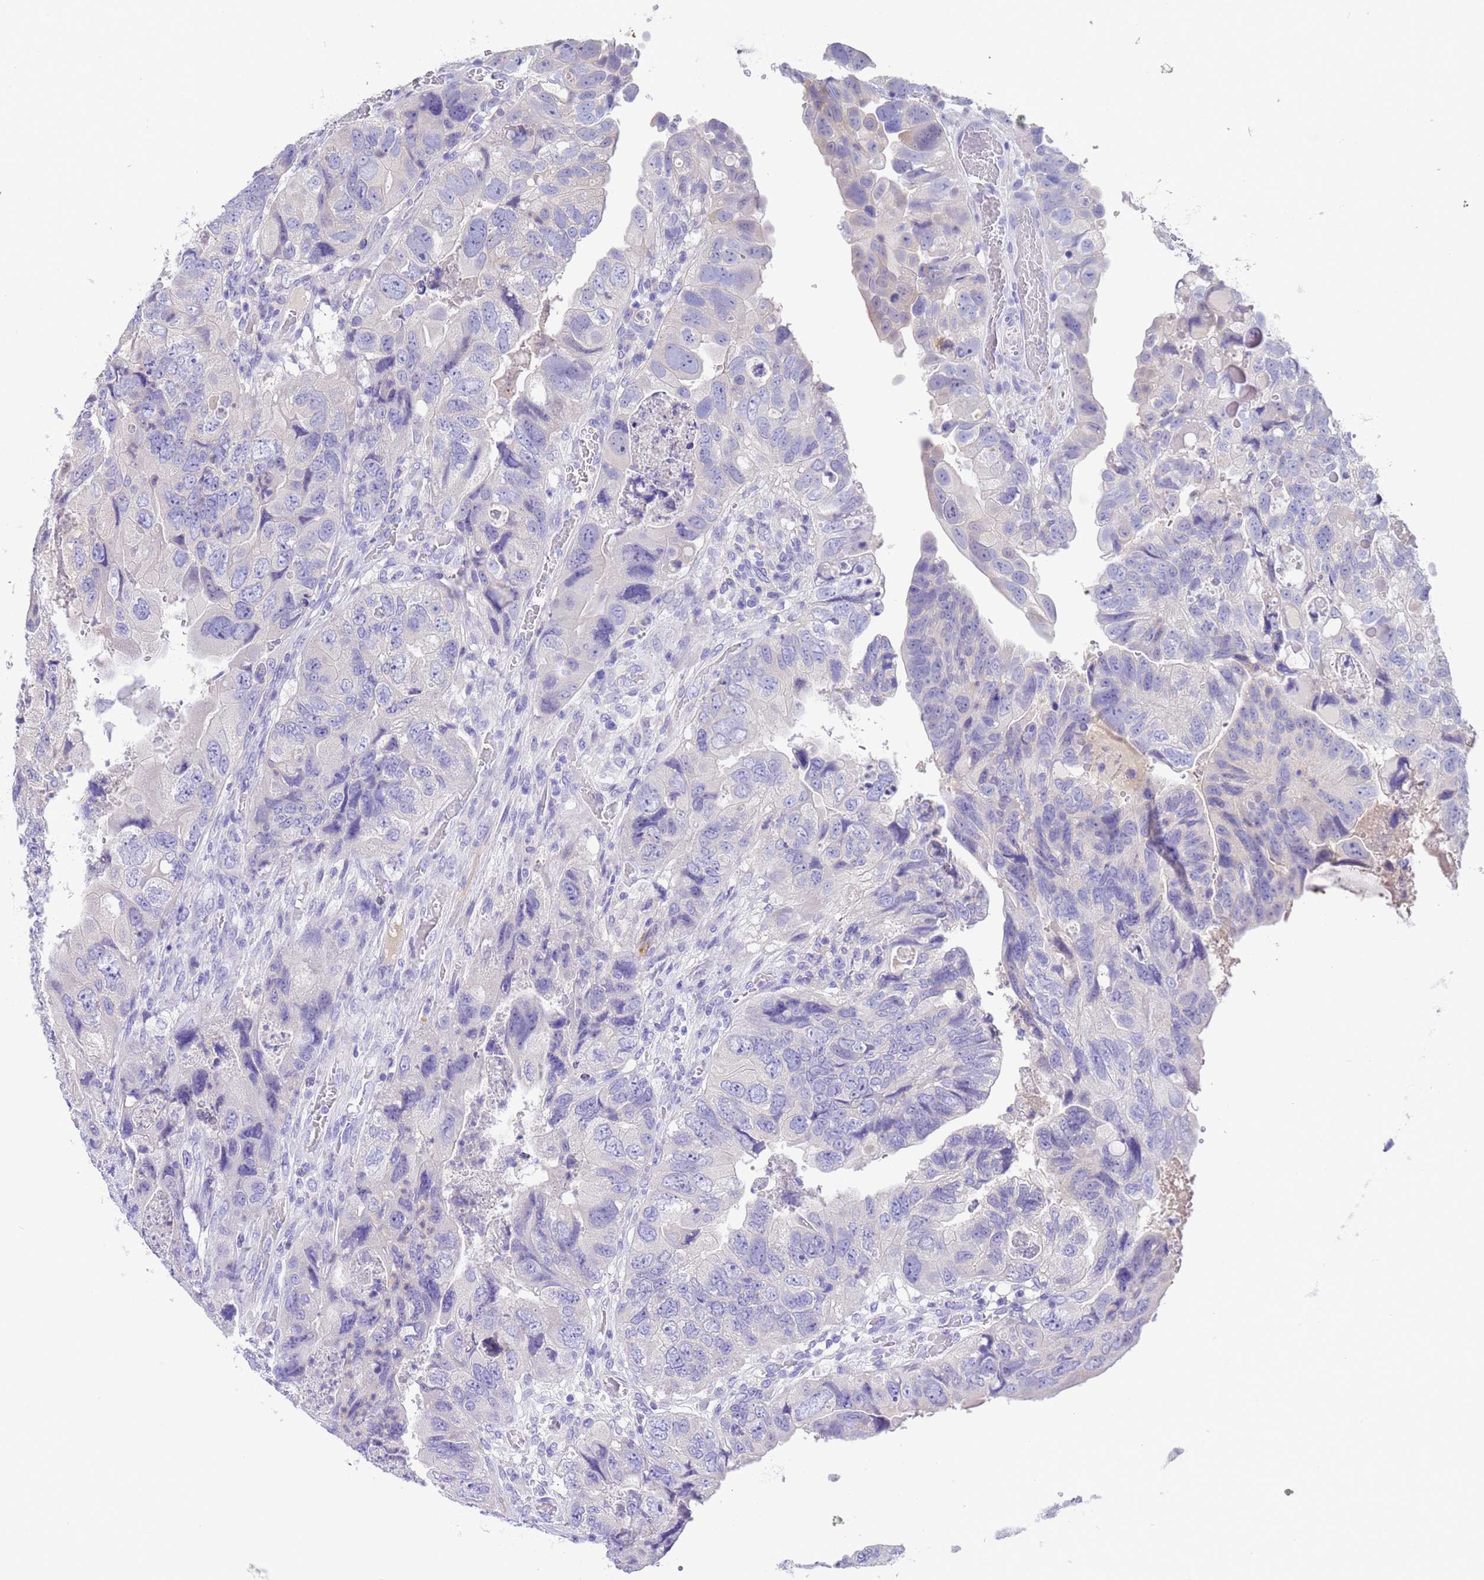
{"staining": {"intensity": "negative", "quantity": "none", "location": "none"}, "tissue": "colorectal cancer", "cell_type": "Tumor cells", "image_type": "cancer", "snomed": [{"axis": "morphology", "description": "Adenocarcinoma, NOS"}, {"axis": "topography", "description": "Rectum"}], "caption": "Human adenocarcinoma (colorectal) stained for a protein using immunohistochemistry (IHC) displays no positivity in tumor cells.", "gene": "USP38", "patient": {"sex": "male", "age": 63}}